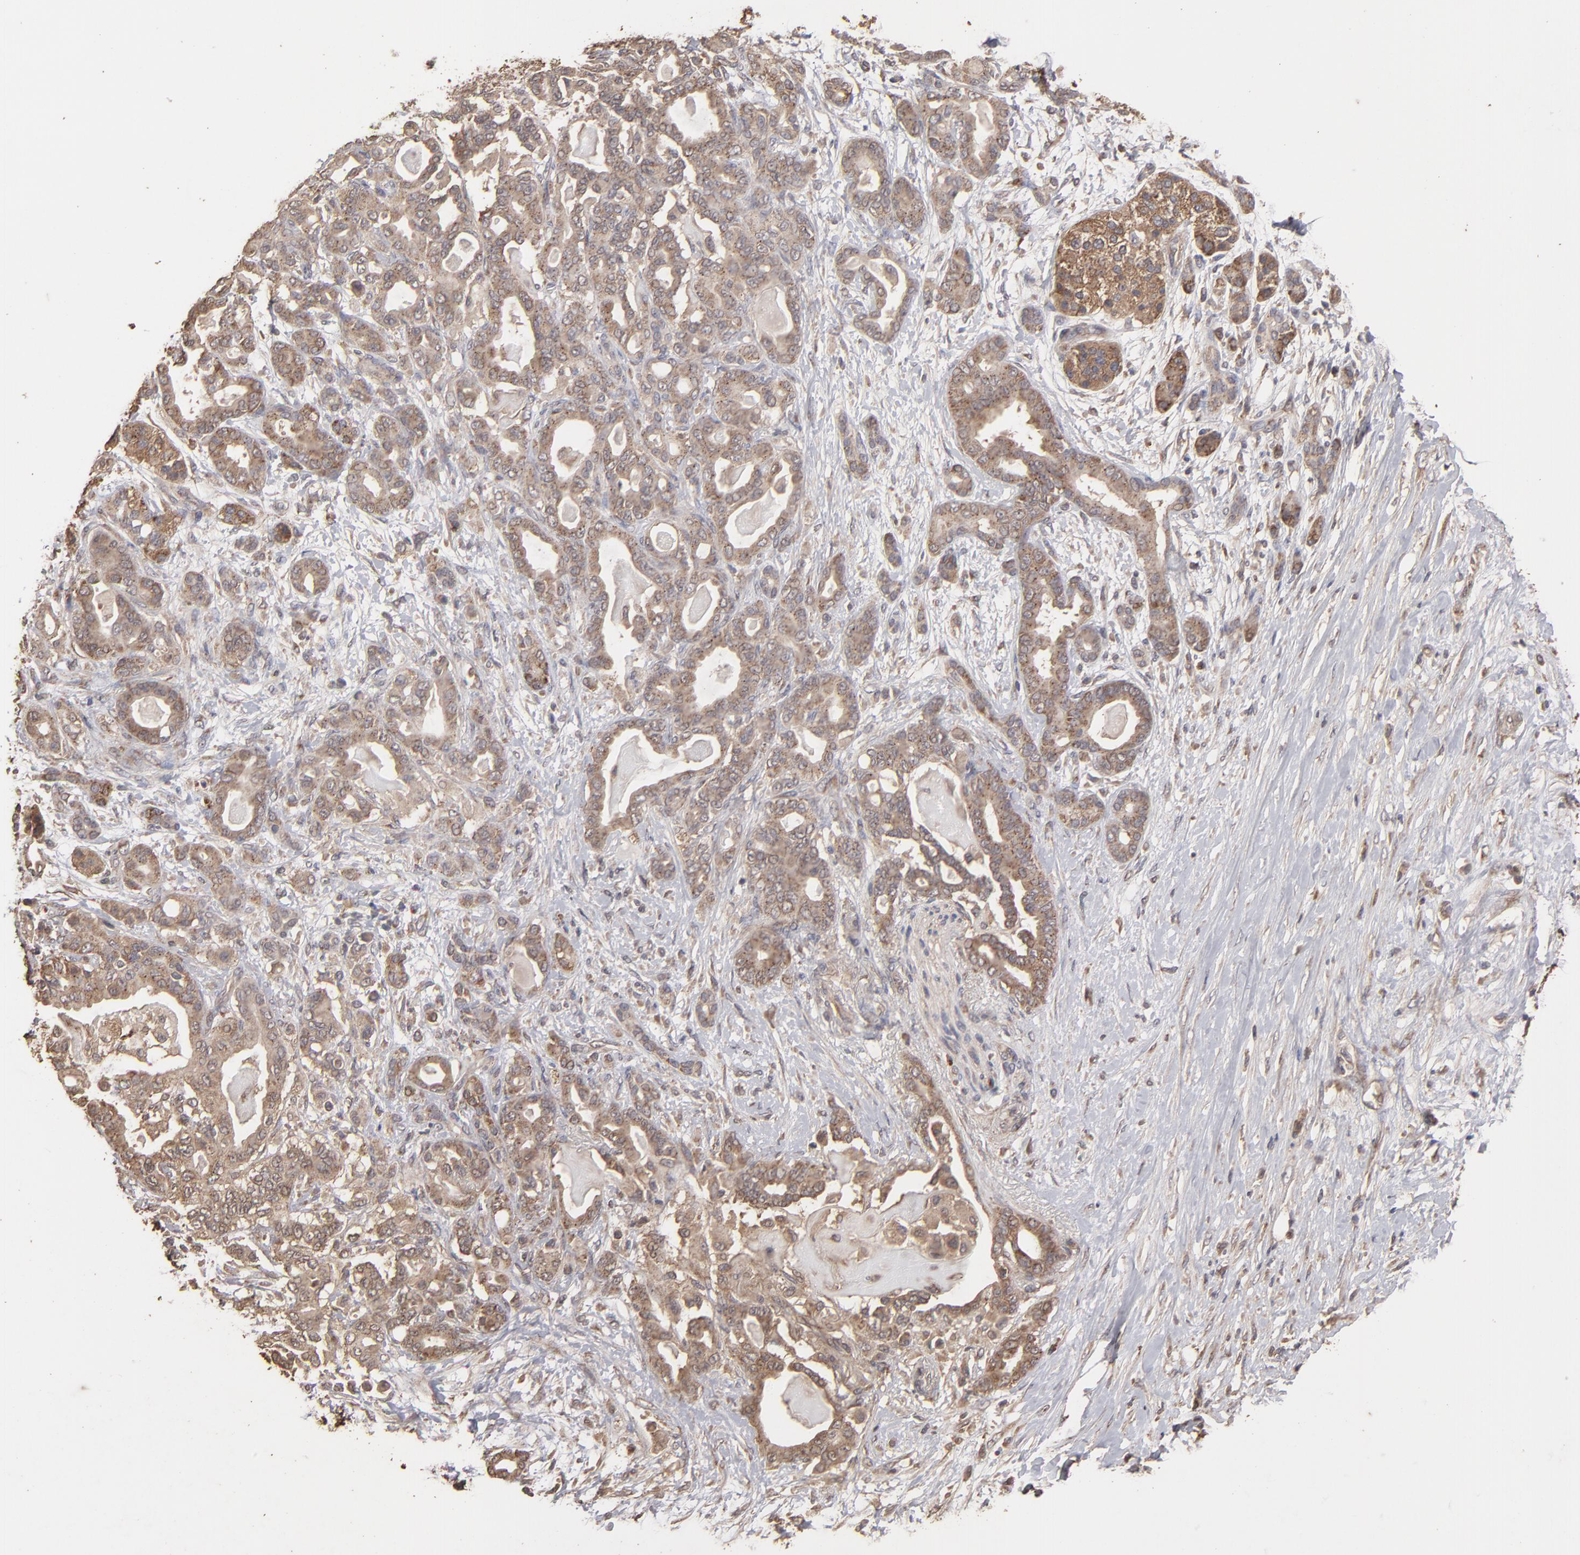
{"staining": {"intensity": "moderate", "quantity": ">75%", "location": "cytoplasmic/membranous"}, "tissue": "pancreatic cancer", "cell_type": "Tumor cells", "image_type": "cancer", "snomed": [{"axis": "morphology", "description": "Adenocarcinoma, NOS"}, {"axis": "topography", "description": "Pancreas"}], "caption": "Tumor cells display moderate cytoplasmic/membranous expression in about >75% of cells in pancreatic cancer. The staining is performed using DAB (3,3'-diaminobenzidine) brown chromogen to label protein expression. The nuclei are counter-stained blue using hematoxylin.", "gene": "MMP2", "patient": {"sex": "male", "age": 63}}